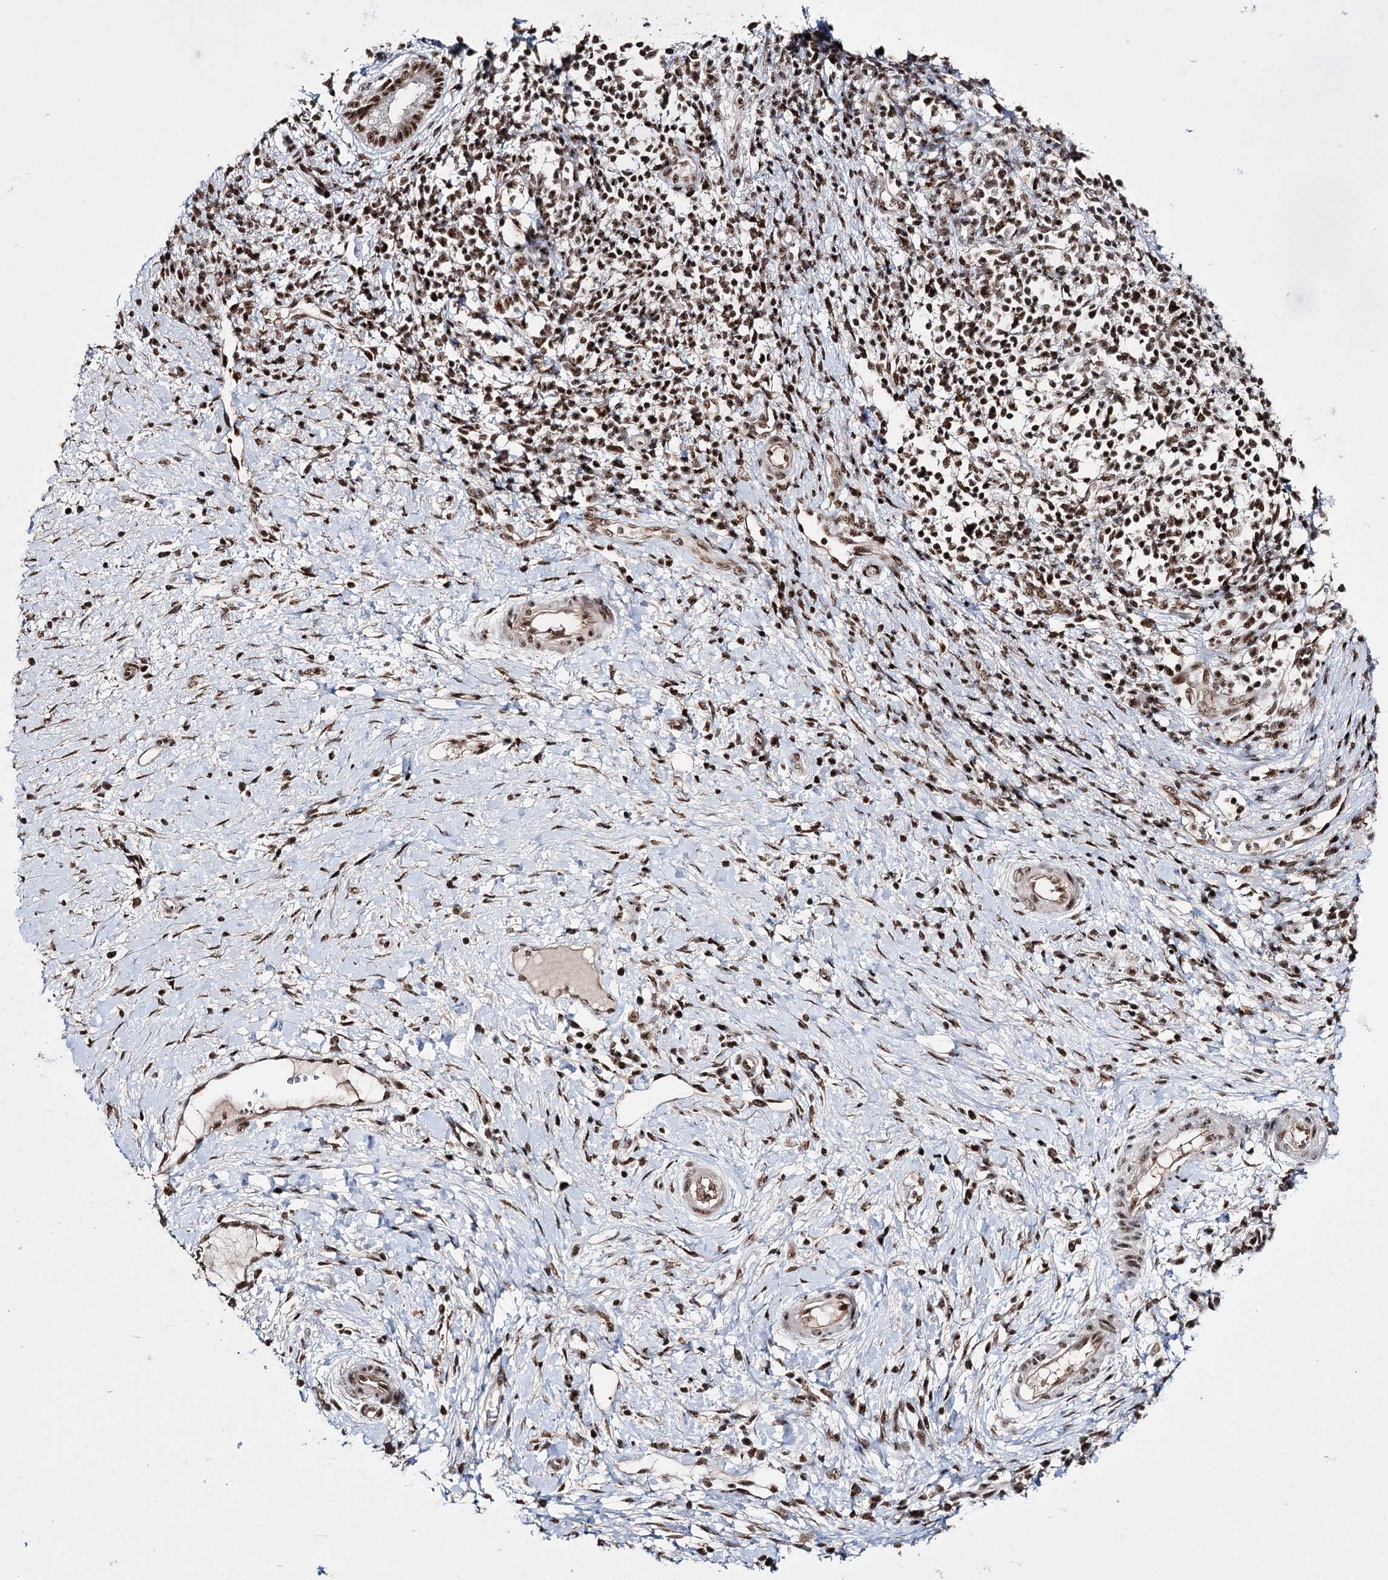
{"staining": {"intensity": "strong", "quantity": ">75%", "location": "nuclear"}, "tissue": "pancreatic cancer", "cell_type": "Tumor cells", "image_type": "cancer", "snomed": [{"axis": "morphology", "description": "Adenocarcinoma, NOS"}, {"axis": "topography", "description": "Pancreas"}], "caption": "Protein staining of pancreatic cancer (adenocarcinoma) tissue exhibits strong nuclear positivity in about >75% of tumor cells.", "gene": "PRPF40A", "patient": {"sex": "male", "age": 68}}